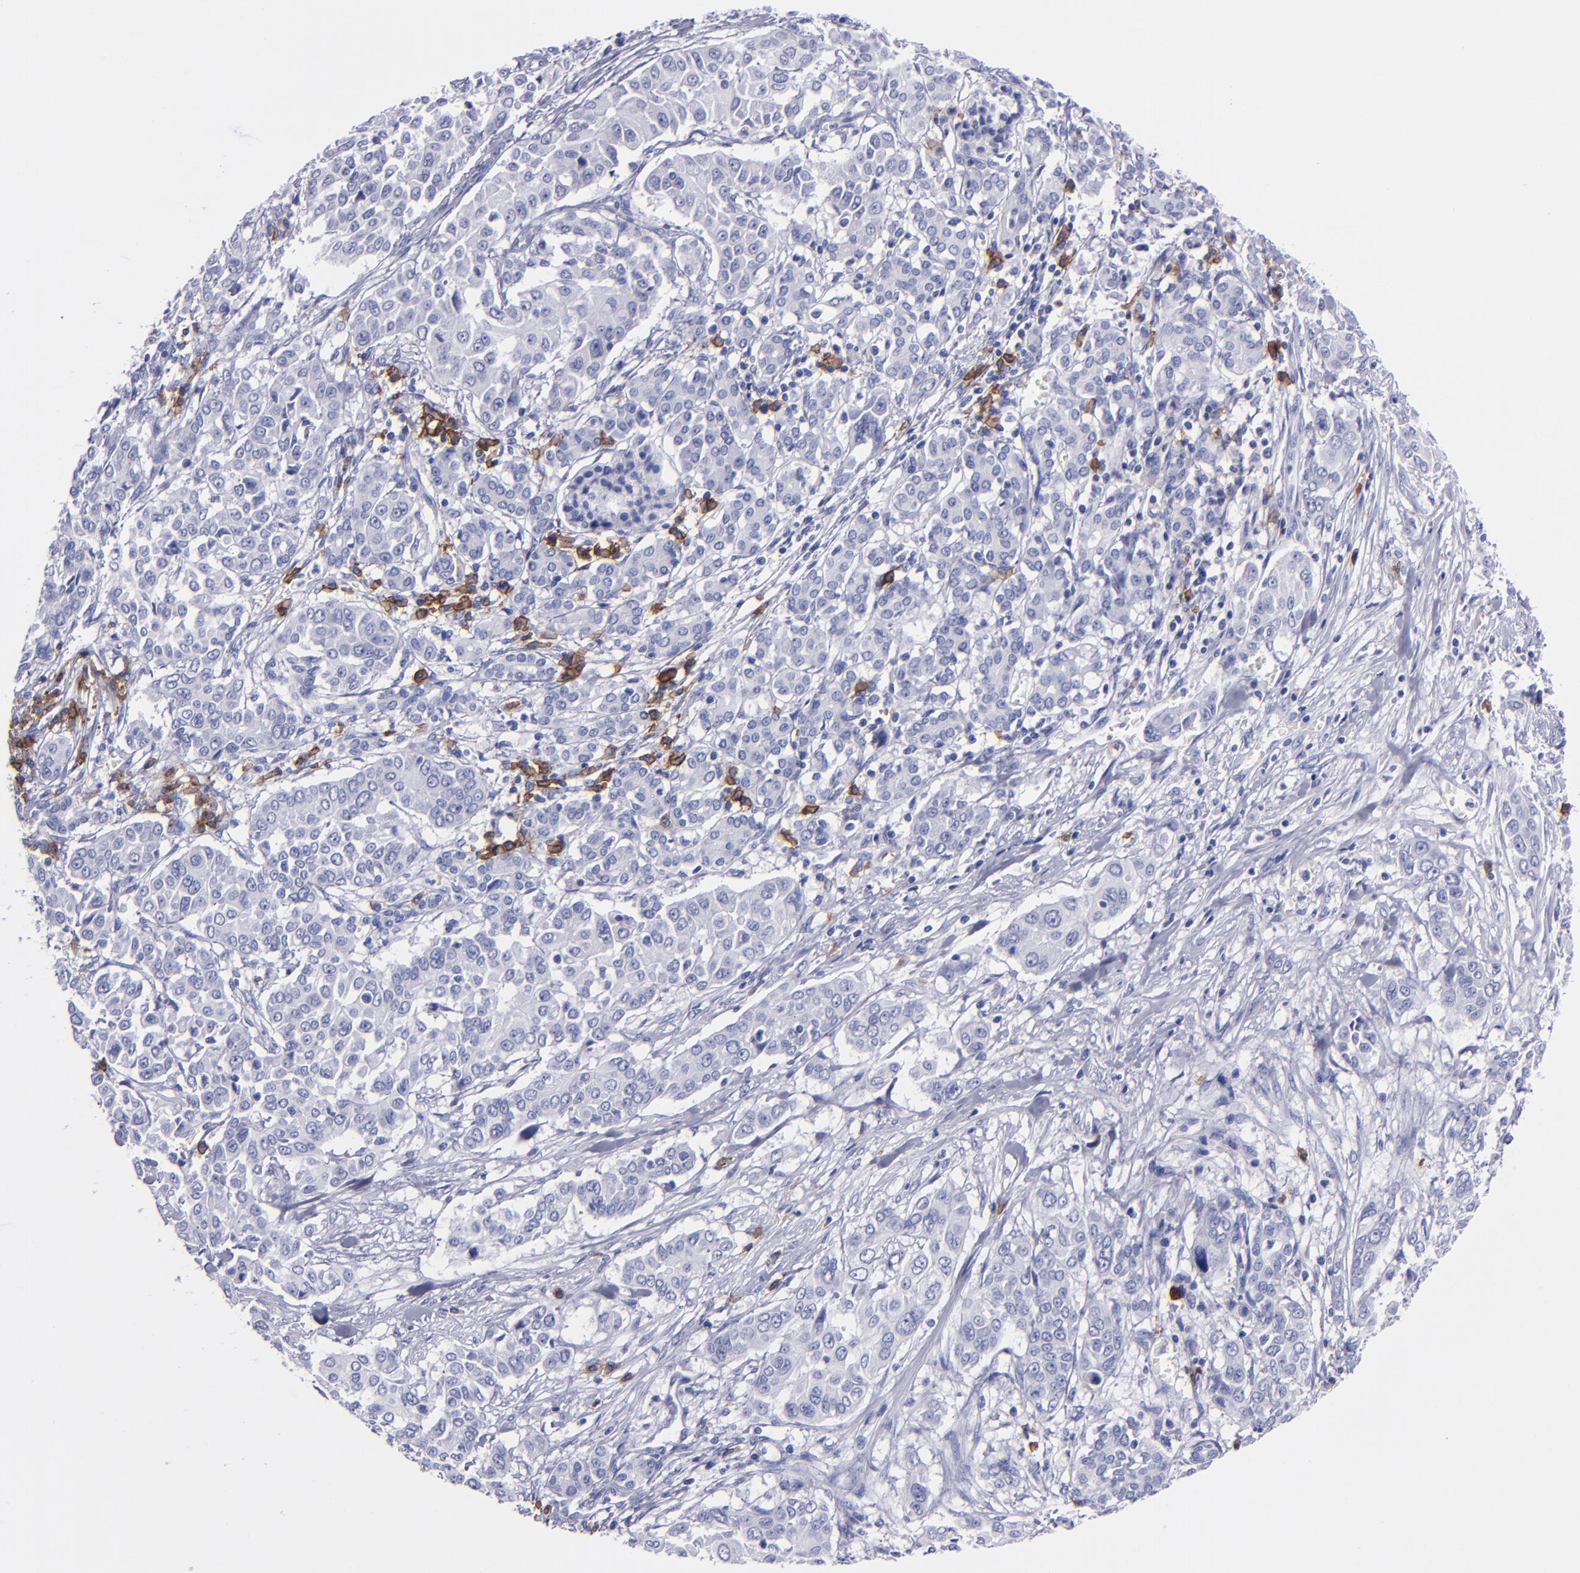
{"staining": {"intensity": "negative", "quantity": "none", "location": "none"}, "tissue": "pancreatic cancer", "cell_type": "Tumor cells", "image_type": "cancer", "snomed": [{"axis": "morphology", "description": "Adenocarcinoma, NOS"}, {"axis": "topography", "description": "Pancreas"}], "caption": "Pancreatic cancer (adenocarcinoma) was stained to show a protein in brown. There is no significant positivity in tumor cells.", "gene": "CD38", "patient": {"sex": "female", "age": 52}}